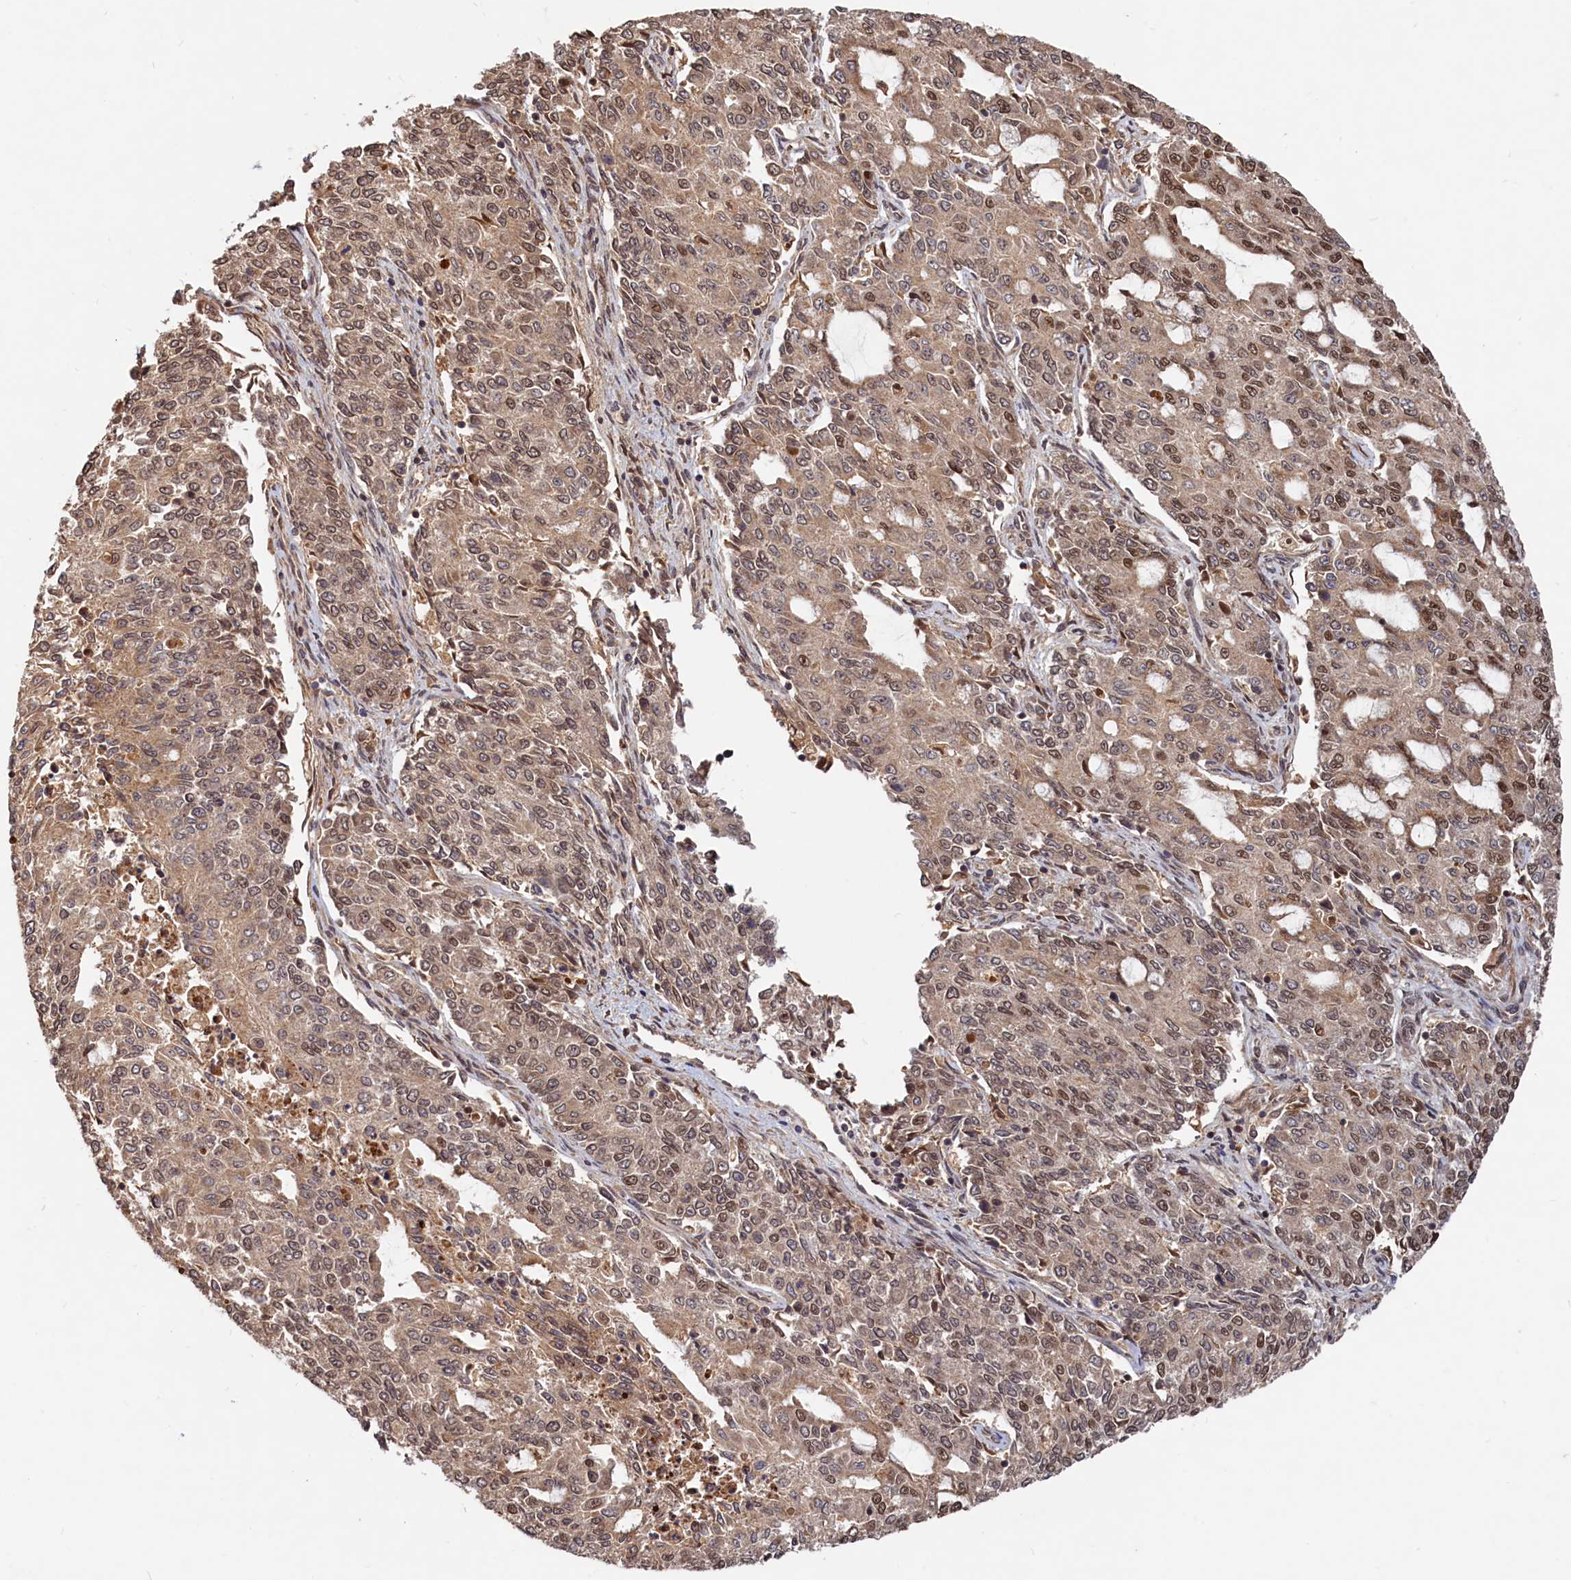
{"staining": {"intensity": "strong", "quantity": "25%-75%", "location": "nuclear"}, "tissue": "endometrial cancer", "cell_type": "Tumor cells", "image_type": "cancer", "snomed": [{"axis": "morphology", "description": "Adenocarcinoma, NOS"}, {"axis": "topography", "description": "Endometrium"}], "caption": "IHC (DAB) staining of human endometrial cancer (adenocarcinoma) shows strong nuclear protein staining in about 25%-75% of tumor cells.", "gene": "TRAPPC4", "patient": {"sex": "female", "age": 50}}